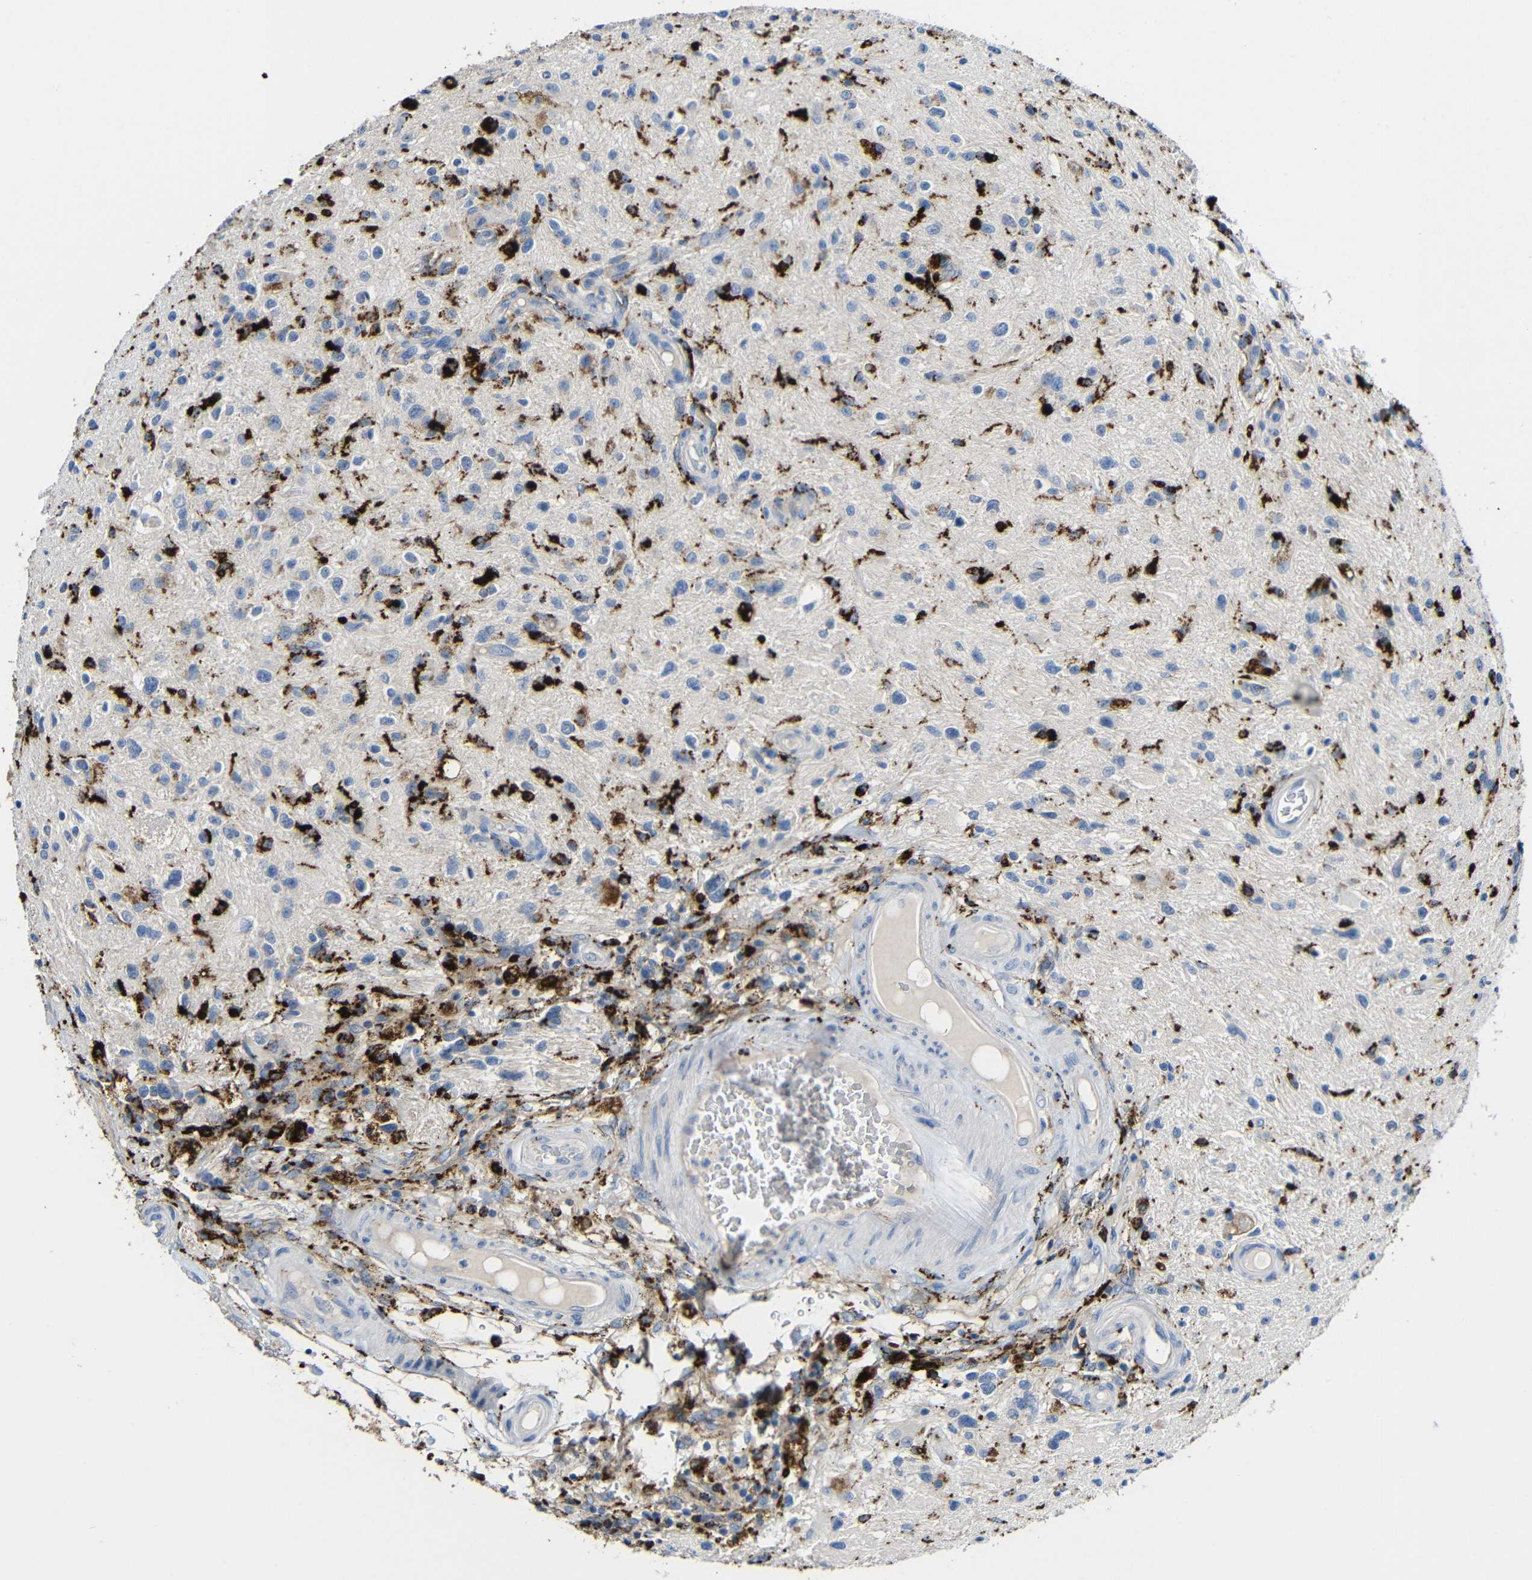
{"staining": {"intensity": "strong", "quantity": "25%-75%", "location": "cytoplasmic/membranous"}, "tissue": "glioma", "cell_type": "Tumor cells", "image_type": "cancer", "snomed": [{"axis": "morphology", "description": "Glioma, malignant, High grade"}, {"axis": "topography", "description": "Brain"}], "caption": "A micrograph of human malignant high-grade glioma stained for a protein exhibits strong cytoplasmic/membranous brown staining in tumor cells.", "gene": "HLA-DMA", "patient": {"sex": "male", "age": 33}}